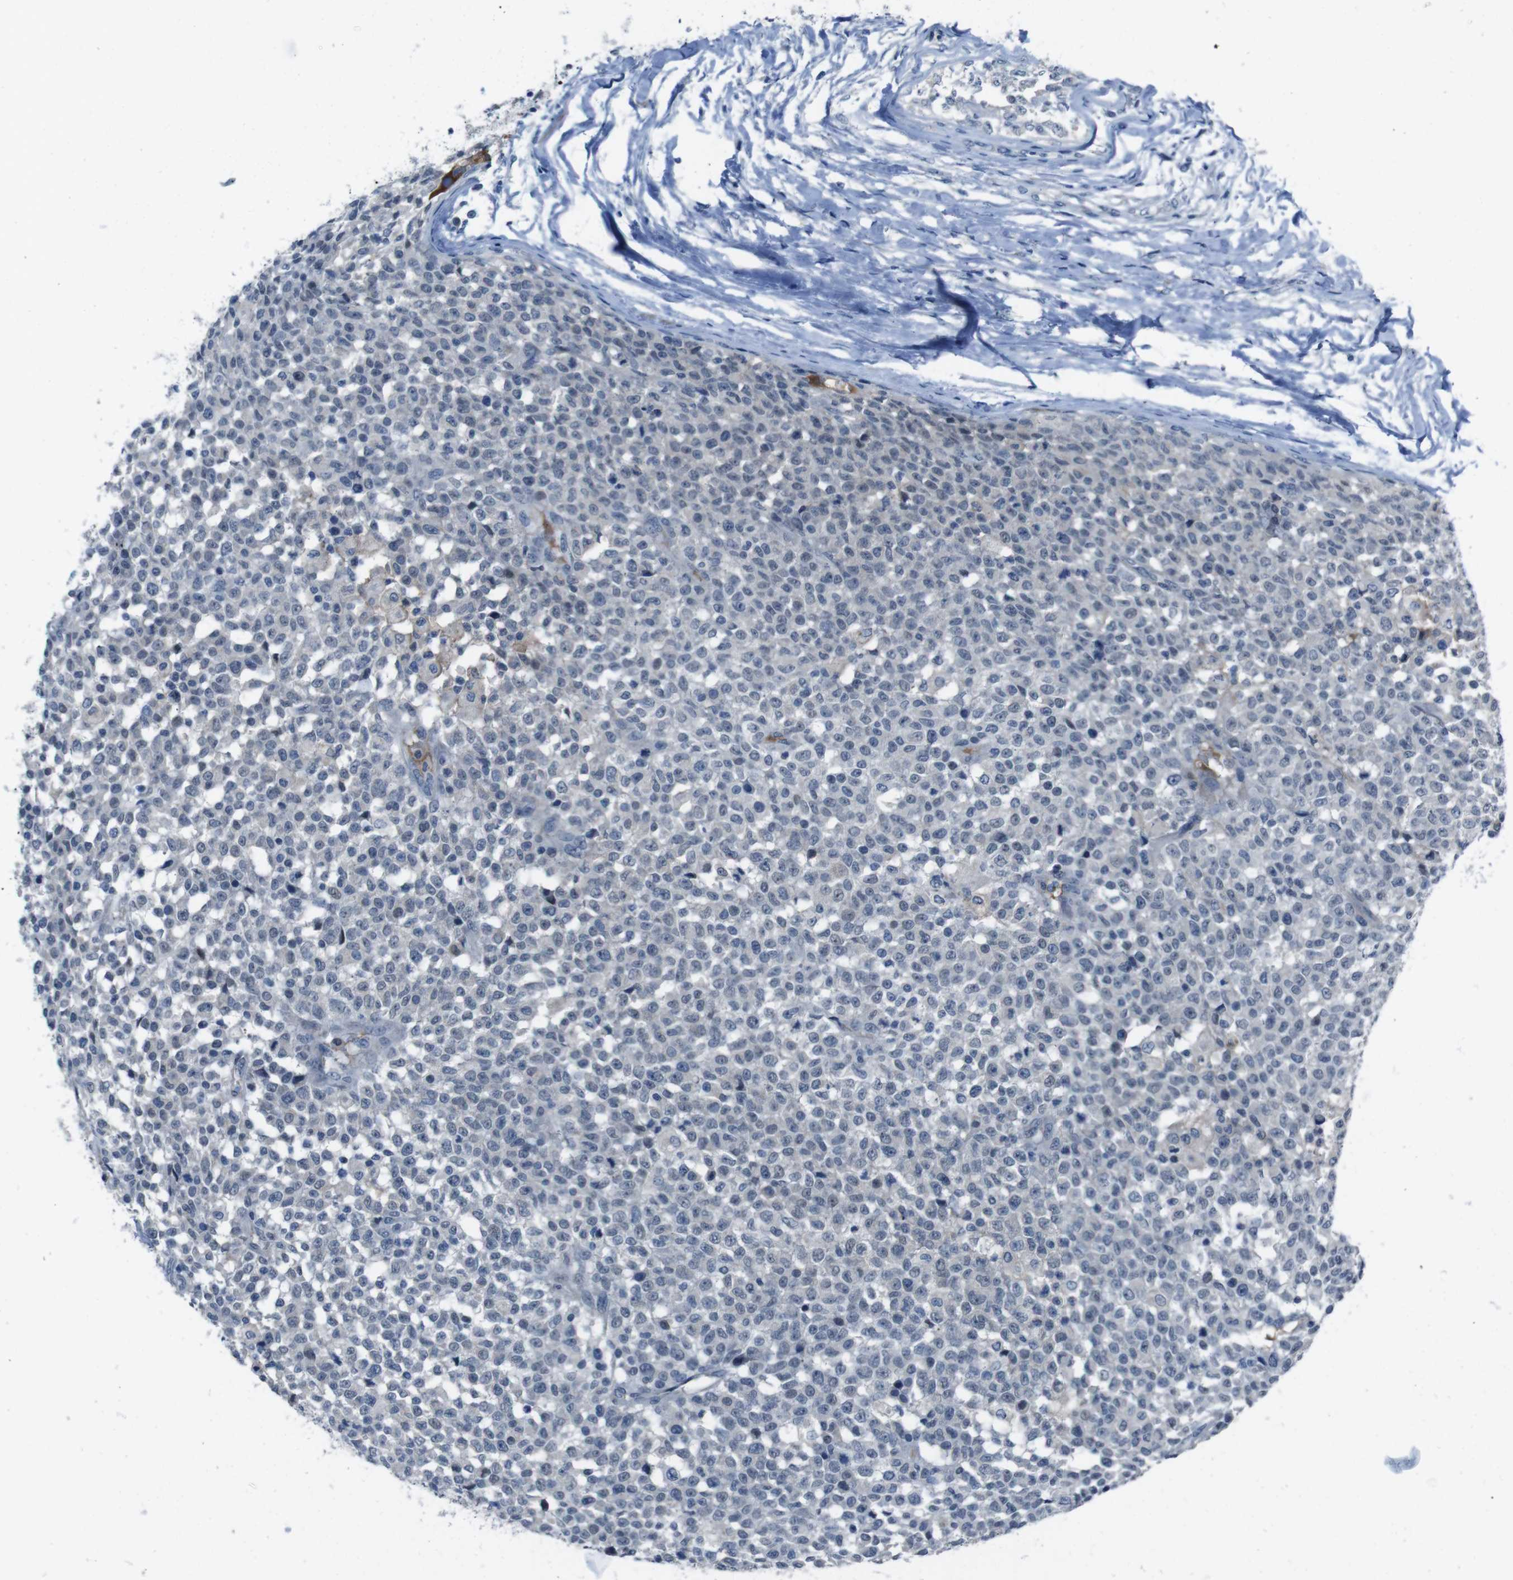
{"staining": {"intensity": "negative", "quantity": "none", "location": "none"}, "tissue": "testis cancer", "cell_type": "Tumor cells", "image_type": "cancer", "snomed": [{"axis": "morphology", "description": "Seminoma, NOS"}, {"axis": "topography", "description": "Testis"}], "caption": "There is no significant expression in tumor cells of seminoma (testis).", "gene": "CDHR2", "patient": {"sex": "male", "age": 59}}